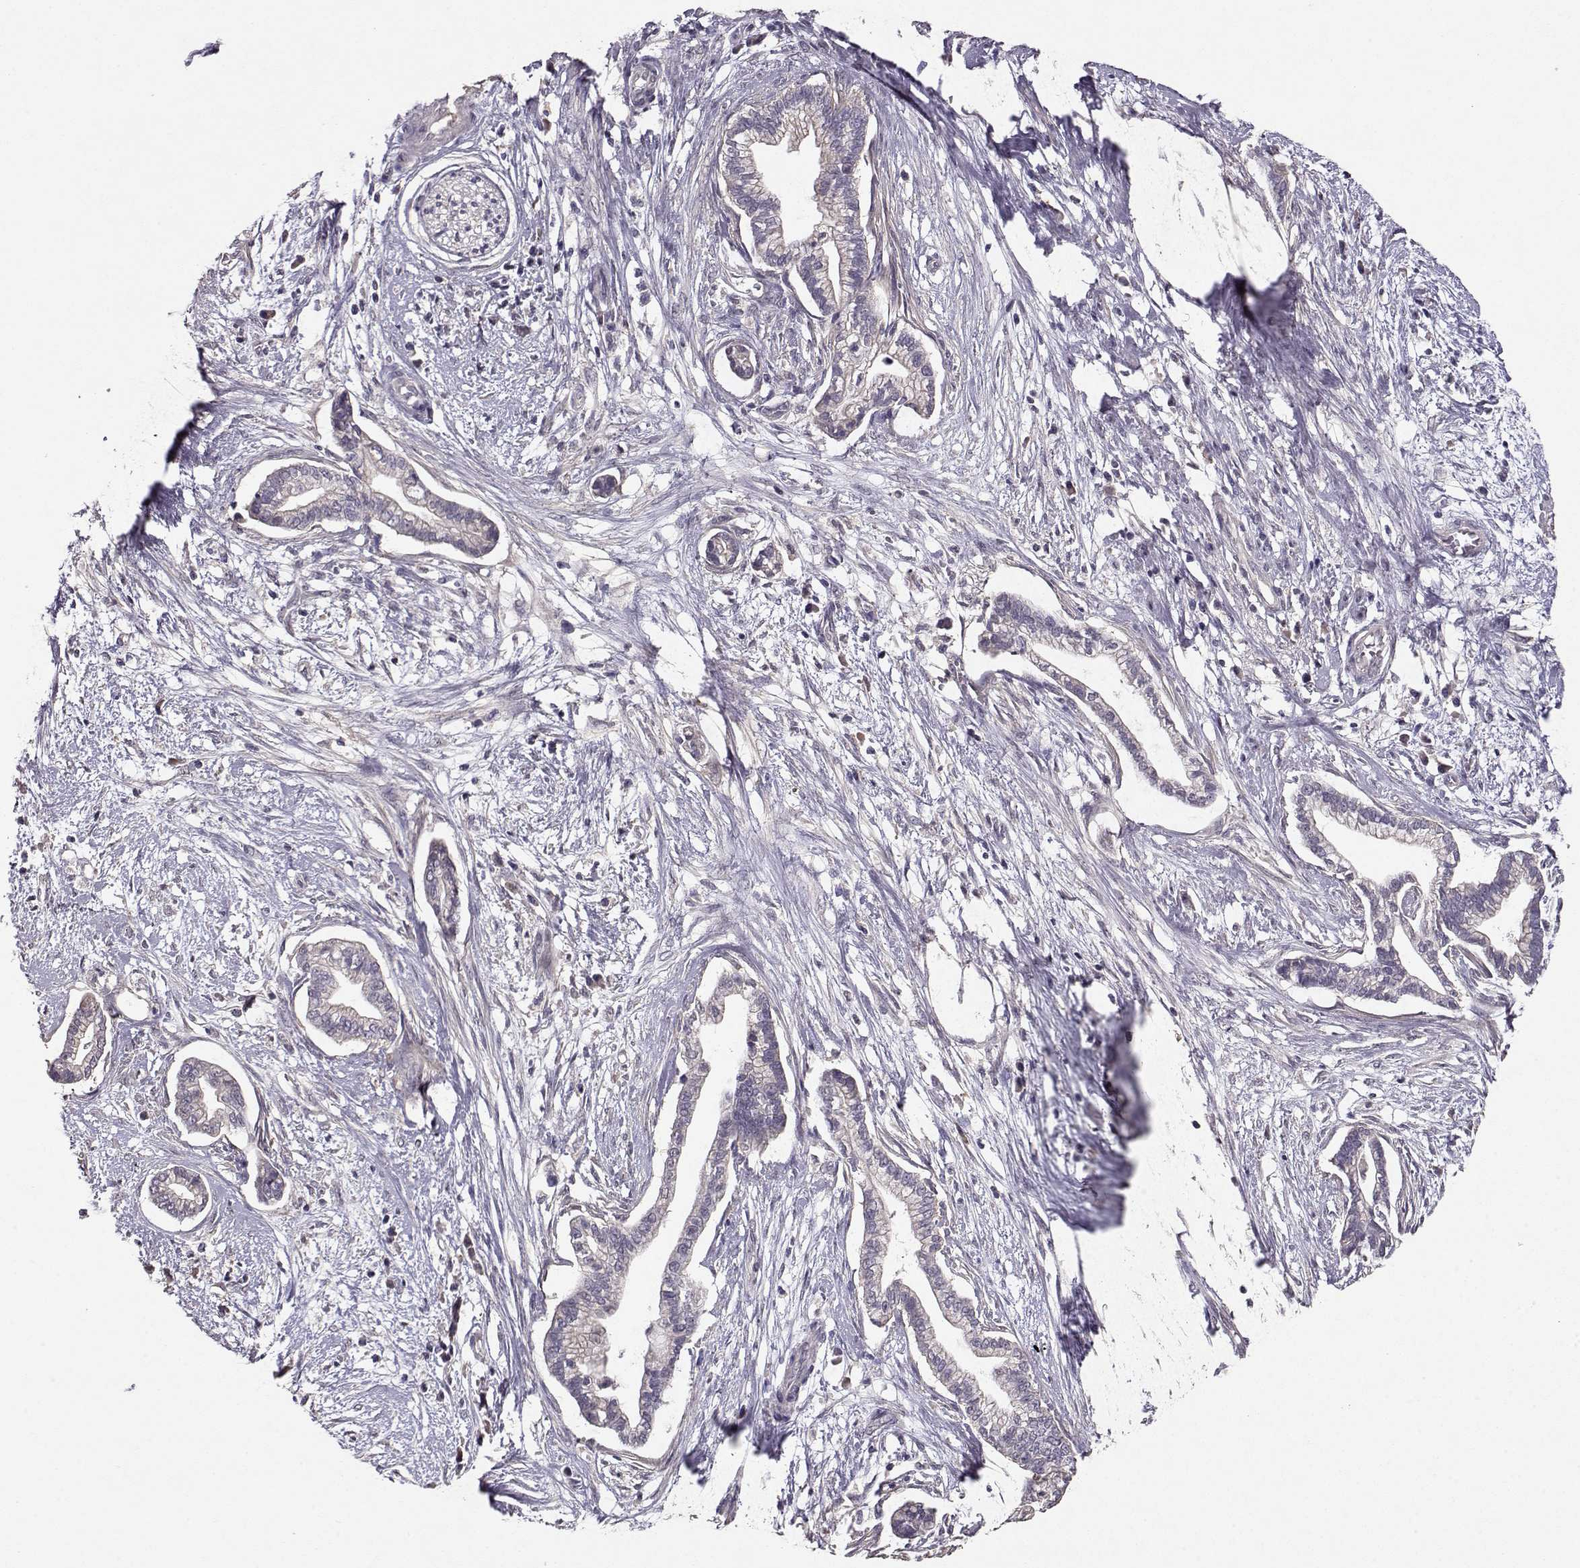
{"staining": {"intensity": "negative", "quantity": "none", "location": "none"}, "tissue": "cervical cancer", "cell_type": "Tumor cells", "image_type": "cancer", "snomed": [{"axis": "morphology", "description": "Adenocarcinoma, NOS"}, {"axis": "topography", "description": "Cervix"}], "caption": "Photomicrograph shows no significant protein staining in tumor cells of adenocarcinoma (cervical). Nuclei are stained in blue.", "gene": "PMCH", "patient": {"sex": "female", "age": 62}}